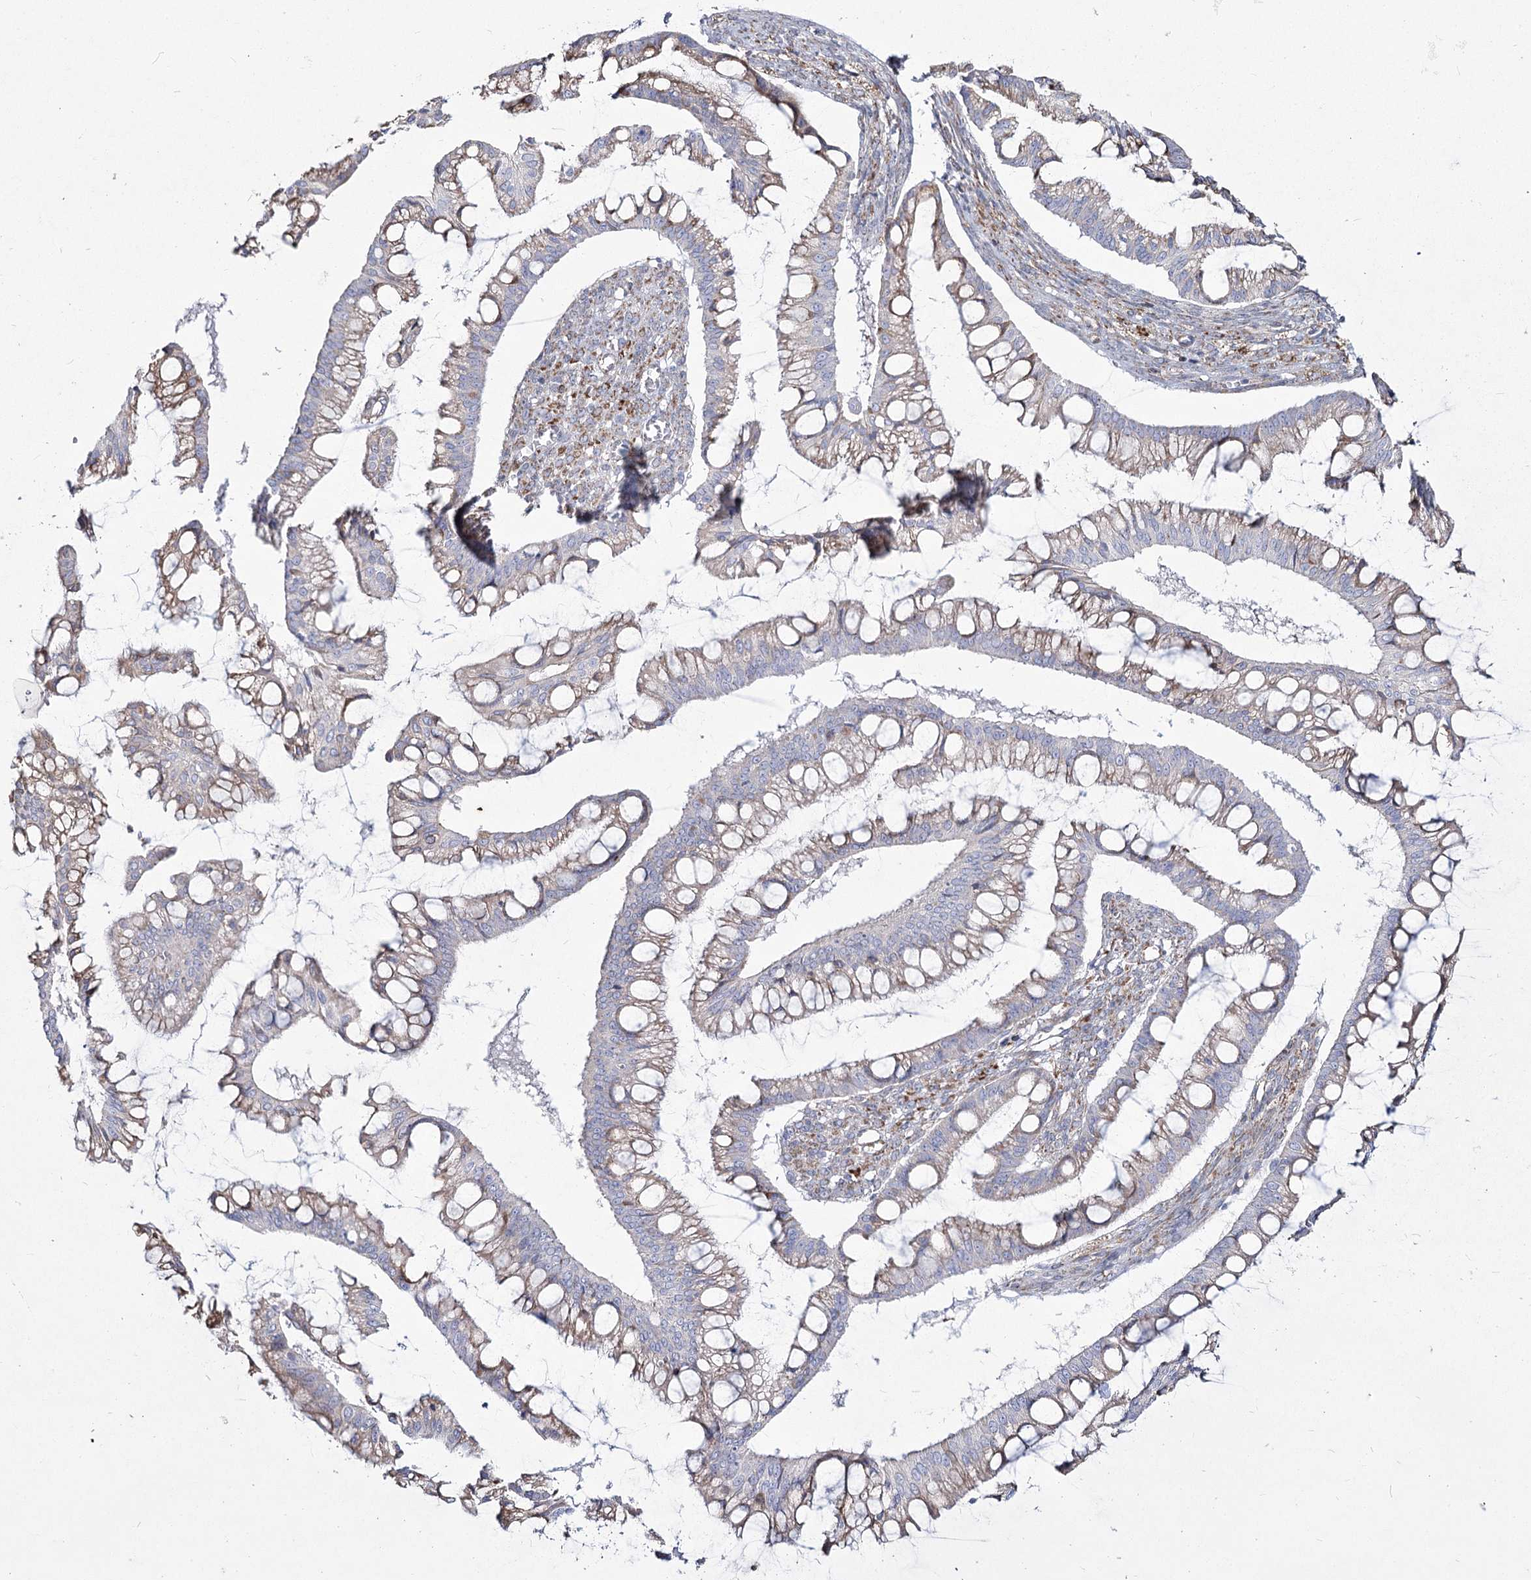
{"staining": {"intensity": "weak", "quantity": "25%-75%", "location": "cytoplasmic/membranous"}, "tissue": "ovarian cancer", "cell_type": "Tumor cells", "image_type": "cancer", "snomed": [{"axis": "morphology", "description": "Cystadenocarcinoma, mucinous, NOS"}, {"axis": "topography", "description": "Ovary"}], "caption": "Brown immunohistochemical staining in mucinous cystadenocarcinoma (ovarian) exhibits weak cytoplasmic/membranous staining in approximately 25%-75% of tumor cells. (Stains: DAB (3,3'-diaminobenzidine) in brown, nuclei in blue, Microscopy: brightfield microscopy at high magnification).", "gene": "ME3", "patient": {"sex": "female", "age": 73}}